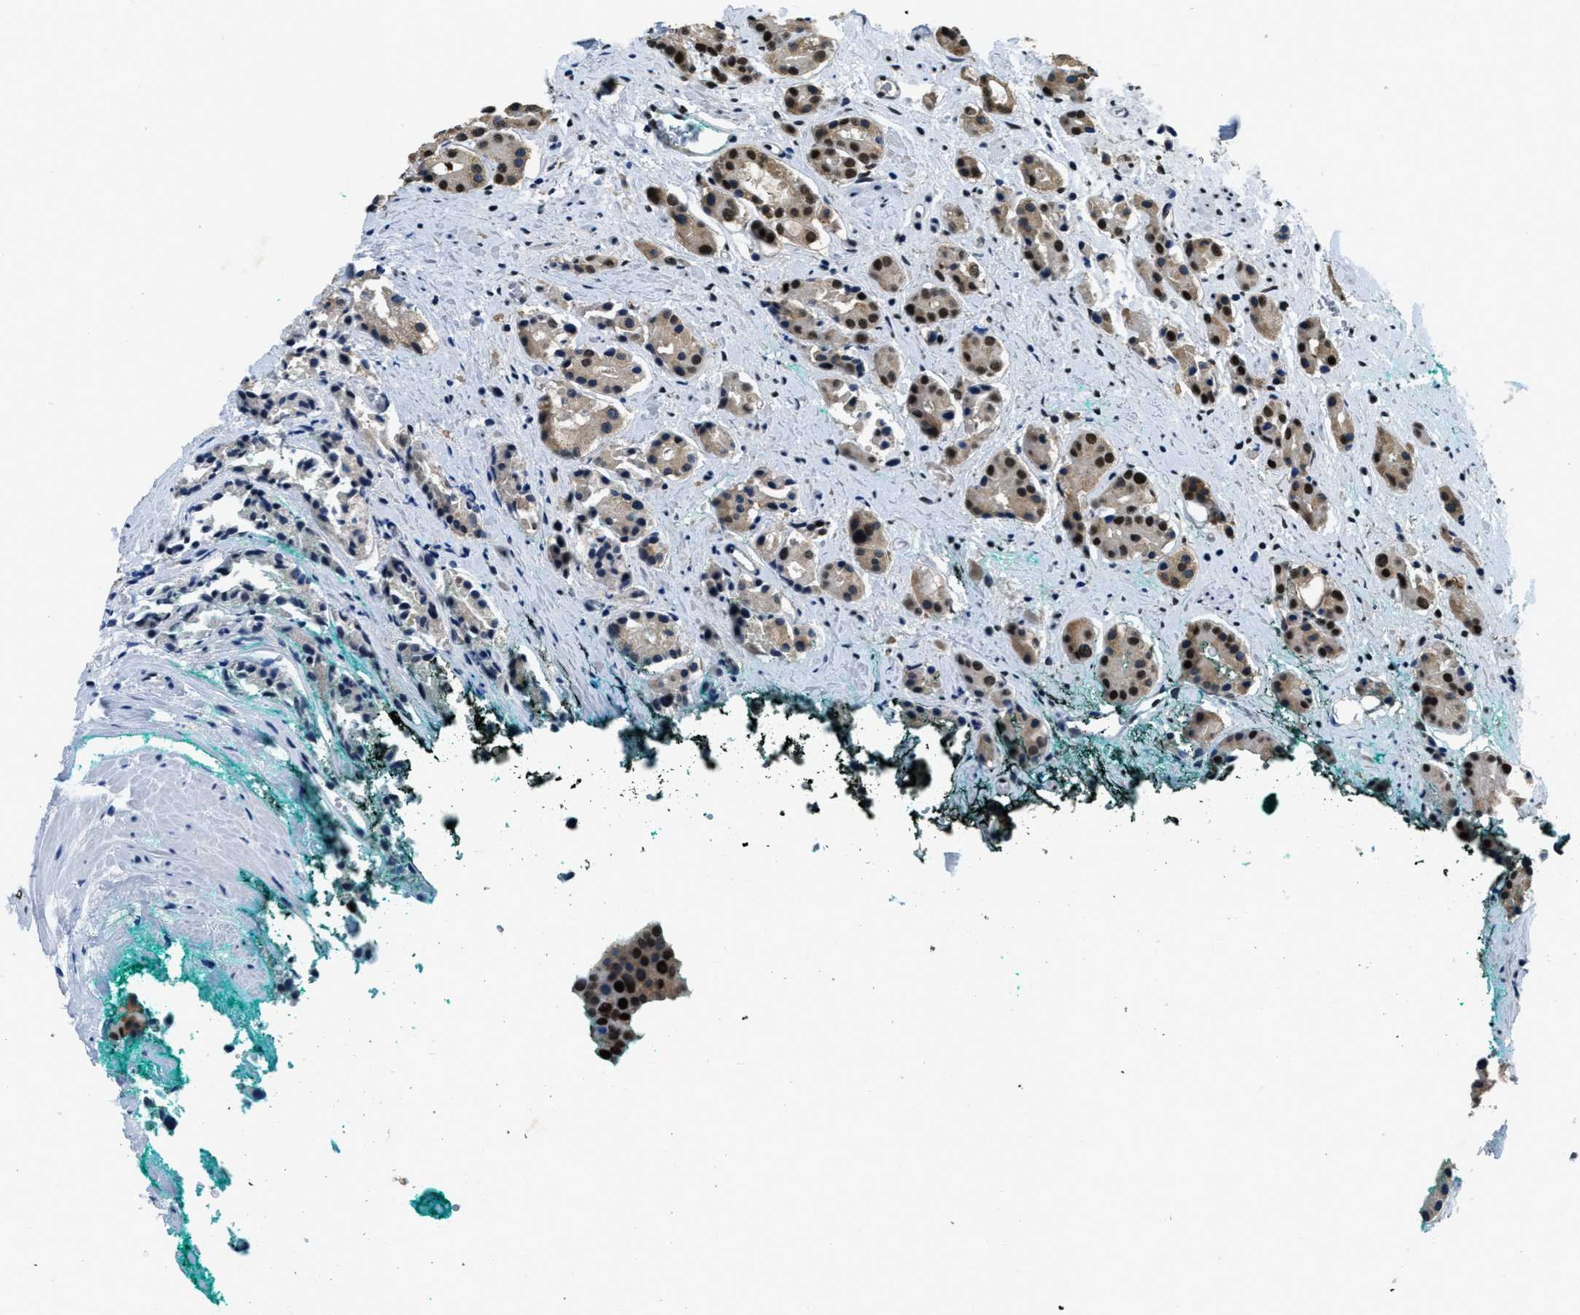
{"staining": {"intensity": "strong", "quantity": ">75%", "location": "nuclear"}, "tissue": "prostate cancer", "cell_type": "Tumor cells", "image_type": "cancer", "snomed": [{"axis": "morphology", "description": "Adenocarcinoma, High grade"}, {"axis": "topography", "description": "Prostate"}], "caption": "IHC image of prostate high-grade adenocarcinoma stained for a protein (brown), which exhibits high levels of strong nuclear staining in about >75% of tumor cells.", "gene": "SSB", "patient": {"sex": "male", "age": 71}}